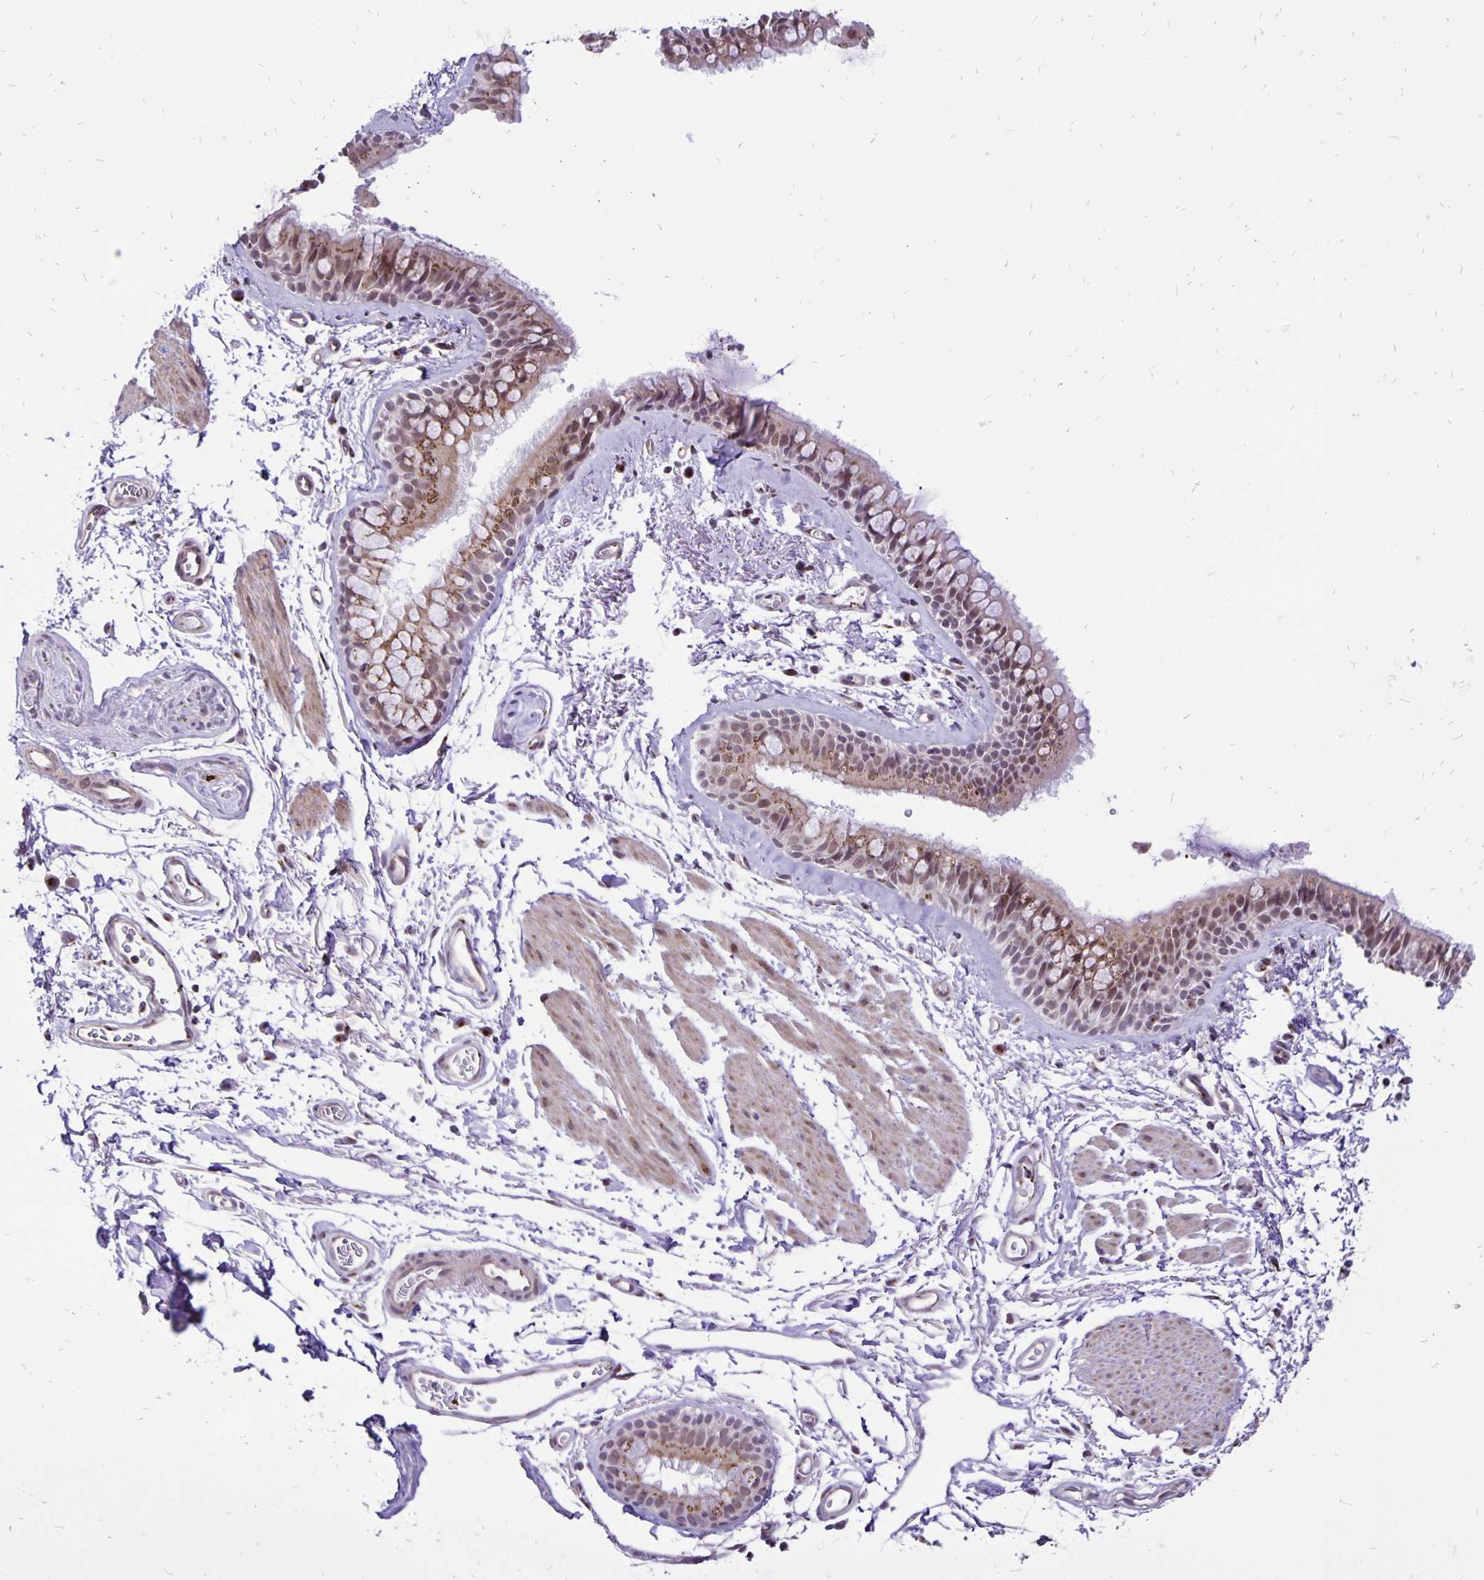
{"staining": {"intensity": "moderate", "quantity": ">75%", "location": "cytoplasmic/membranous"}, "tissue": "bronchus", "cell_type": "Respiratory epithelial cells", "image_type": "normal", "snomed": [{"axis": "morphology", "description": "Normal tissue, NOS"}, {"axis": "topography", "description": "Cartilage tissue"}, {"axis": "topography", "description": "Bronchus"}], "caption": "DAB (3,3'-diaminobenzidine) immunohistochemical staining of unremarkable human bronchus exhibits moderate cytoplasmic/membranous protein staining in approximately >75% of respiratory epithelial cells.", "gene": "GOLGA5", "patient": {"sex": "female", "age": 79}}